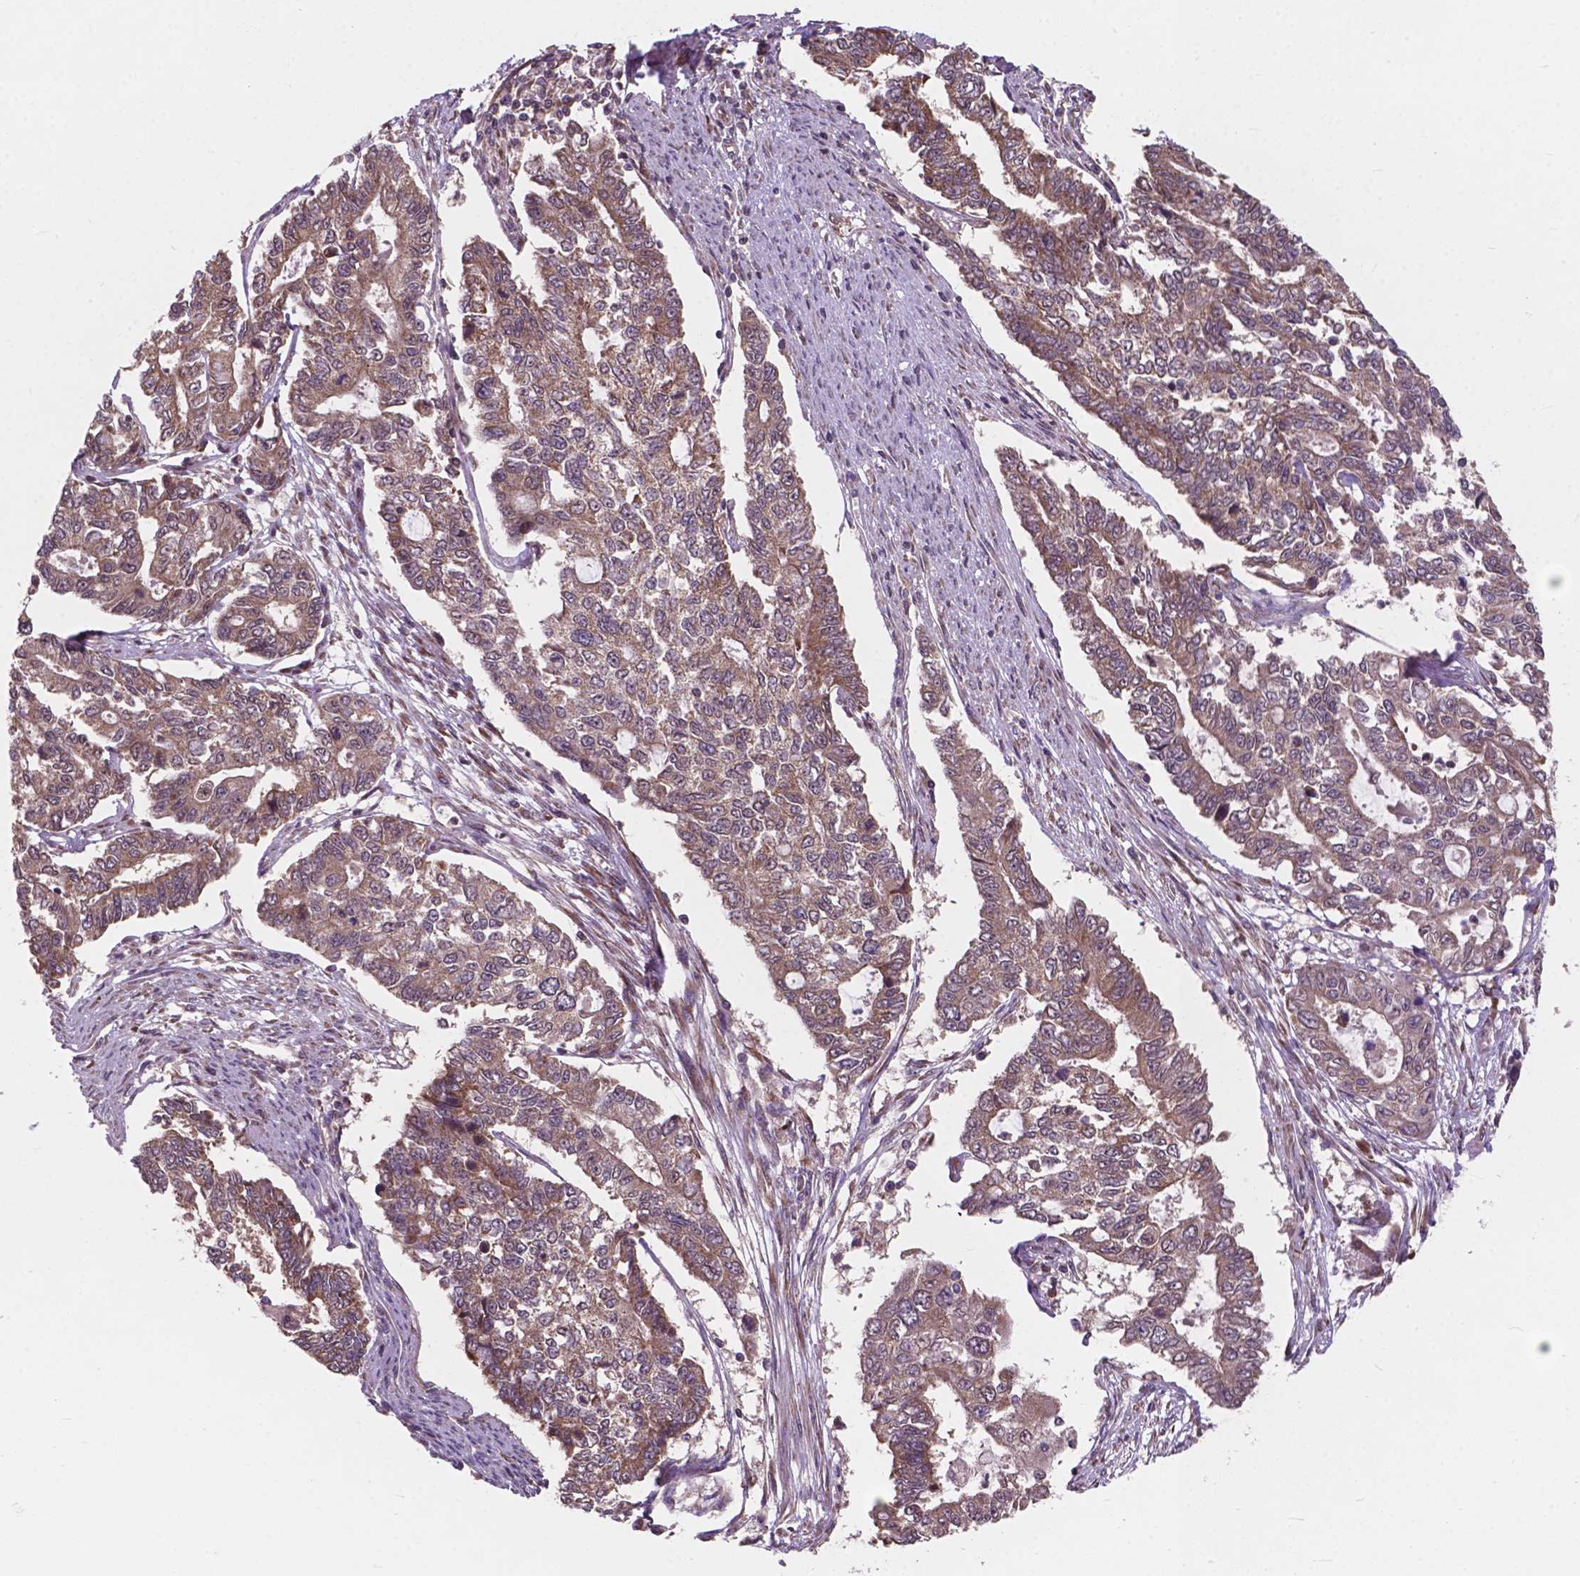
{"staining": {"intensity": "weak", "quantity": "25%-75%", "location": "cytoplasmic/membranous"}, "tissue": "endometrial cancer", "cell_type": "Tumor cells", "image_type": "cancer", "snomed": [{"axis": "morphology", "description": "Adenocarcinoma, NOS"}, {"axis": "topography", "description": "Uterus"}], "caption": "Endometrial cancer stained with DAB immunohistochemistry (IHC) displays low levels of weak cytoplasmic/membranous positivity in approximately 25%-75% of tumor cells.", "gene": "MRPL33", "patient": {"sex": "female", "age": 59}}